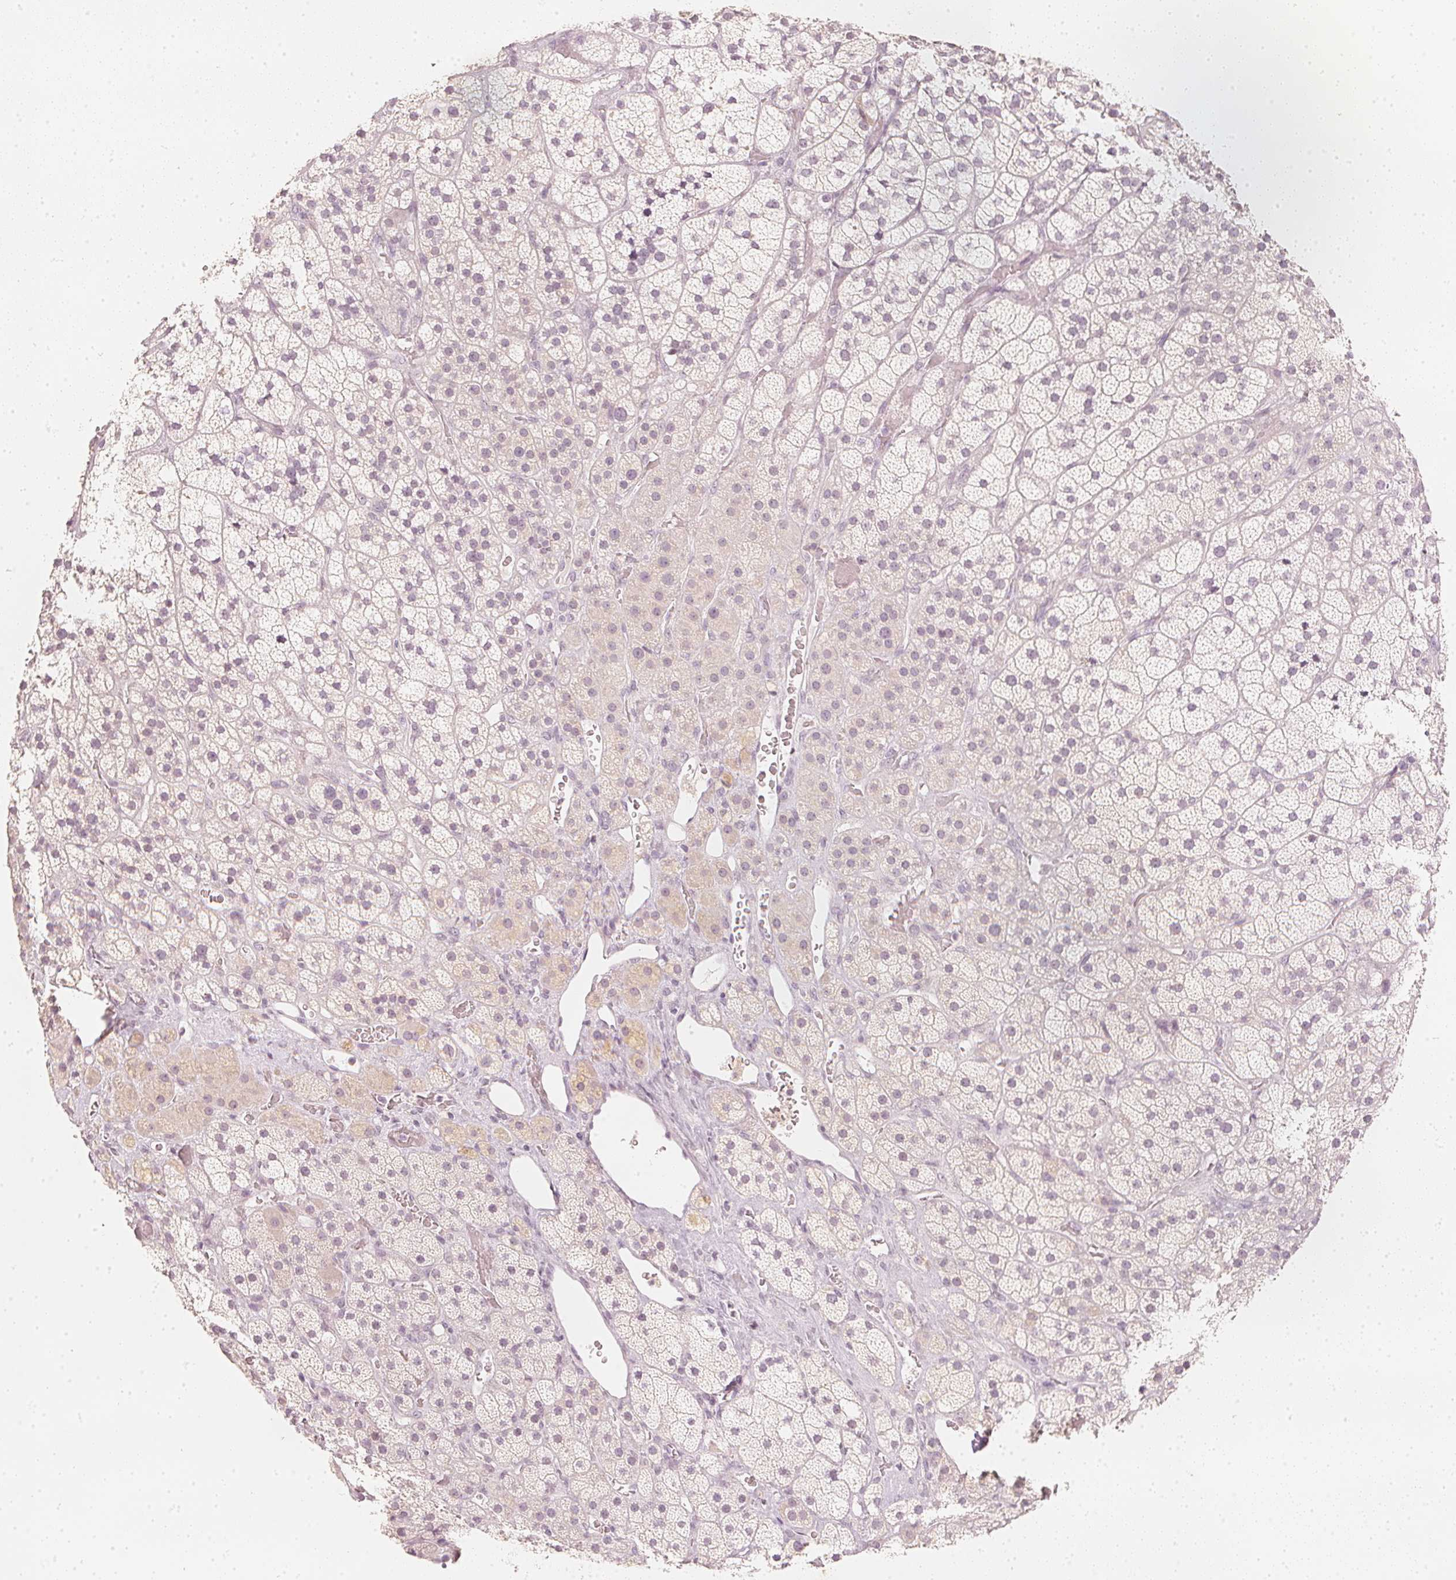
{"staining": {"intensity": "weak", "quantity": "<25%", "location": "cytoplasmic/membranous"}, "tissue": "adrenal gland", "cell_type": "Glandular cells", "image_type": "normal", "snomed": [{"axis": "morphology", "description": "Normal tissue, NOS"}, {"axis": "topography", "description": "Adrenal gland"}], "caption": "A histopathology image of adrenal gland stained for a protein exhibits no brown staining in glandular cells.", "gene": "CALB1", "patient": {"sex": "male", "age": 57}}